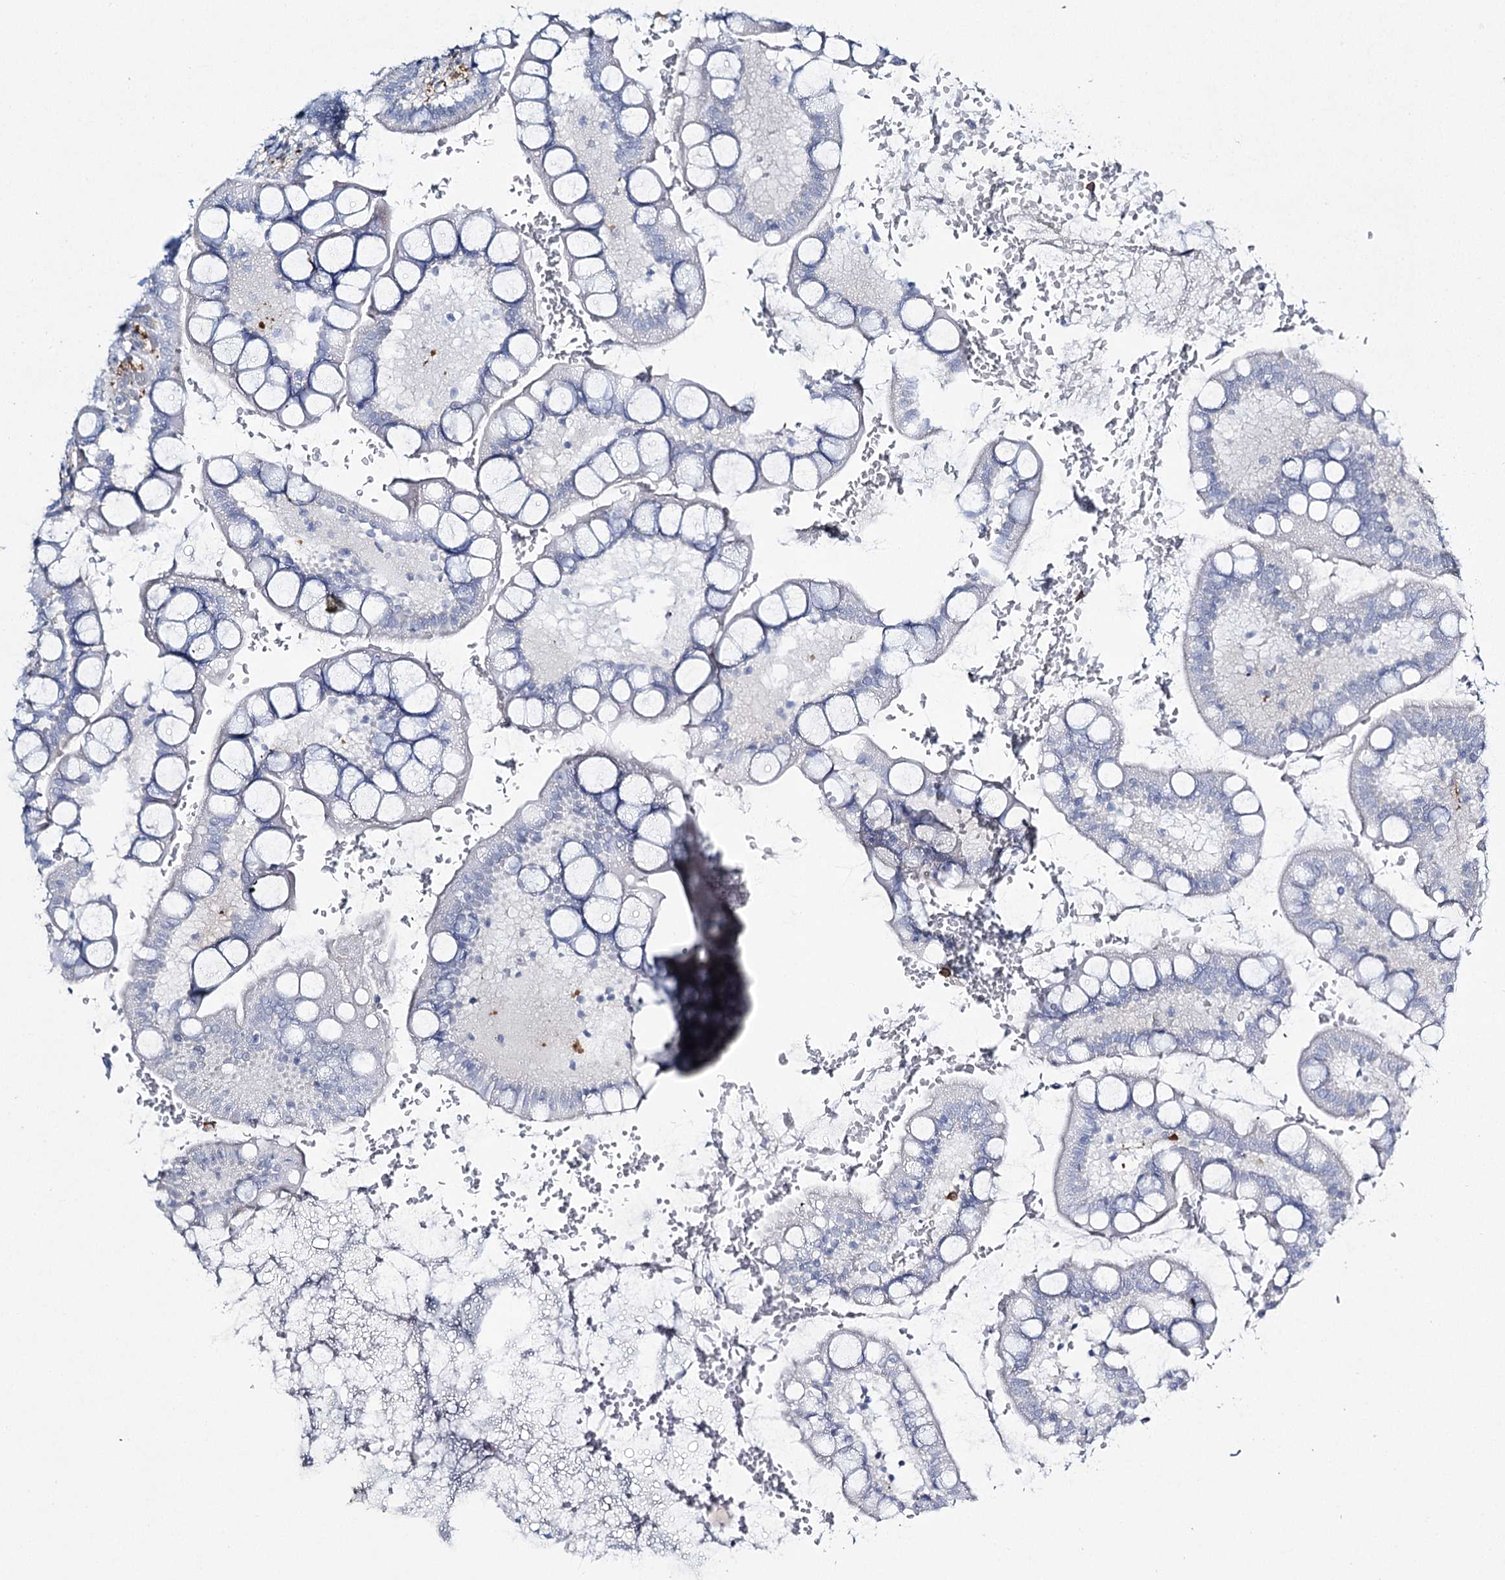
{"staining": {"intensity": "negative", "quantity": "none", "location": "none"}, "tissue": "small intestine", "cell_type": "Glandular cells", "image_type": "normal", "snomed": [{"axis": "morphology", "description": "Normal tissue, NOS"}, {"axis": "topography", "description": "Small intestine"}], "caption": "Immunohistochemical staining of unremarkable small intestine shows no significant positivity in glandular cells.", "gene": "CCDC88A", "patient": {"sex": "male", "age": 52}}